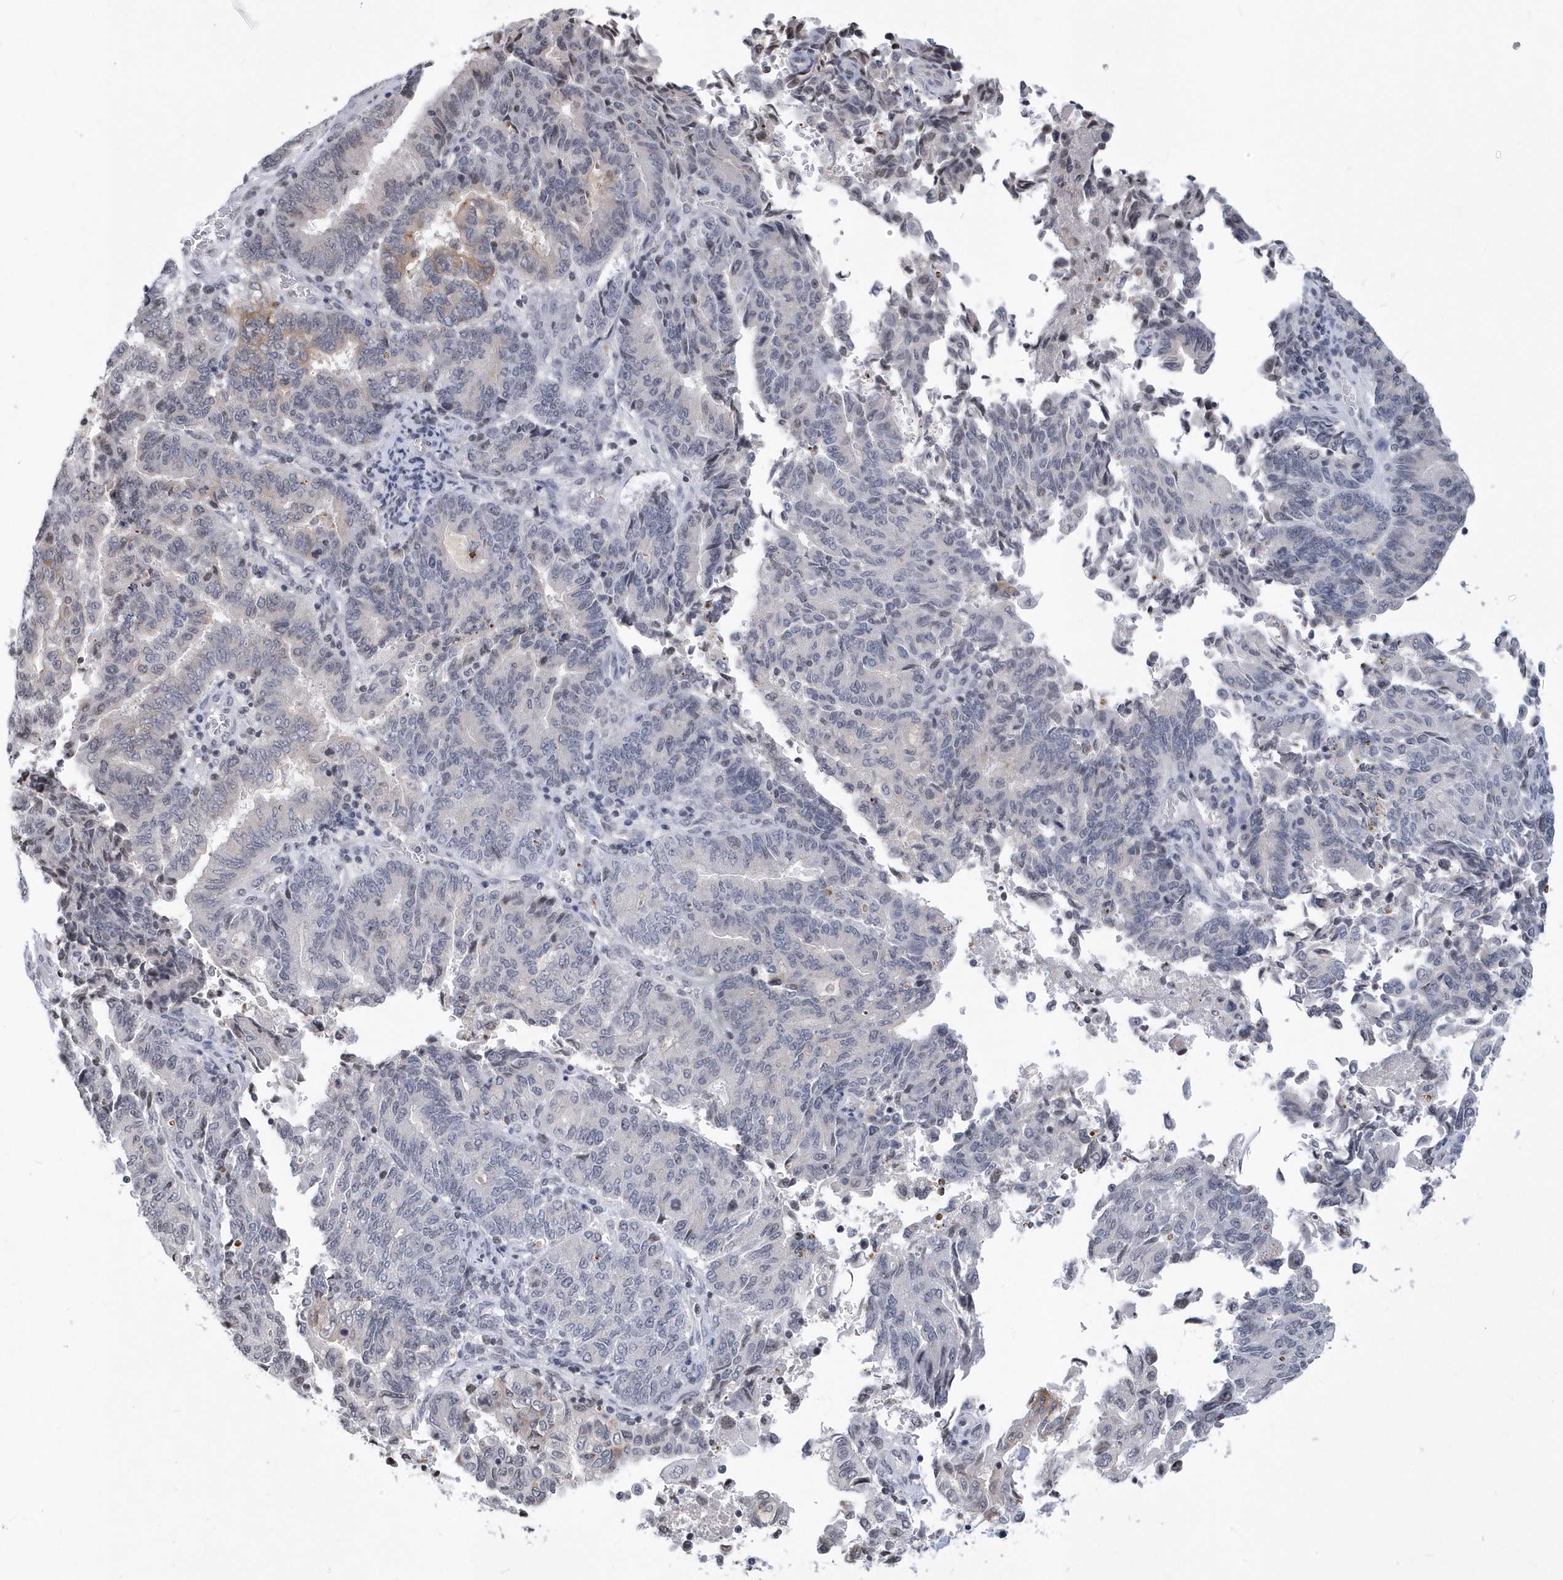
{"staining": {"intensity": "weak", "quantity": "<25%", "location": "cytoplasmic/membranous"}, "tissue": "endometrial cancer", "cell_type": "Tumor cells", "image_type": "cancer", "snomed": [{"axis": "morphology", "description": "Adenocarcinoma, NOS"}, {"axis": "topography", "description": "Endometrium"}], "caption": "This is an immunohistochemistry (IHC) micrograph of endometrial adenocarcinoma. There is no staining in tumor cells.", "gene": "VWA5B2", "patient": {"sex": "female", "age": 80}}